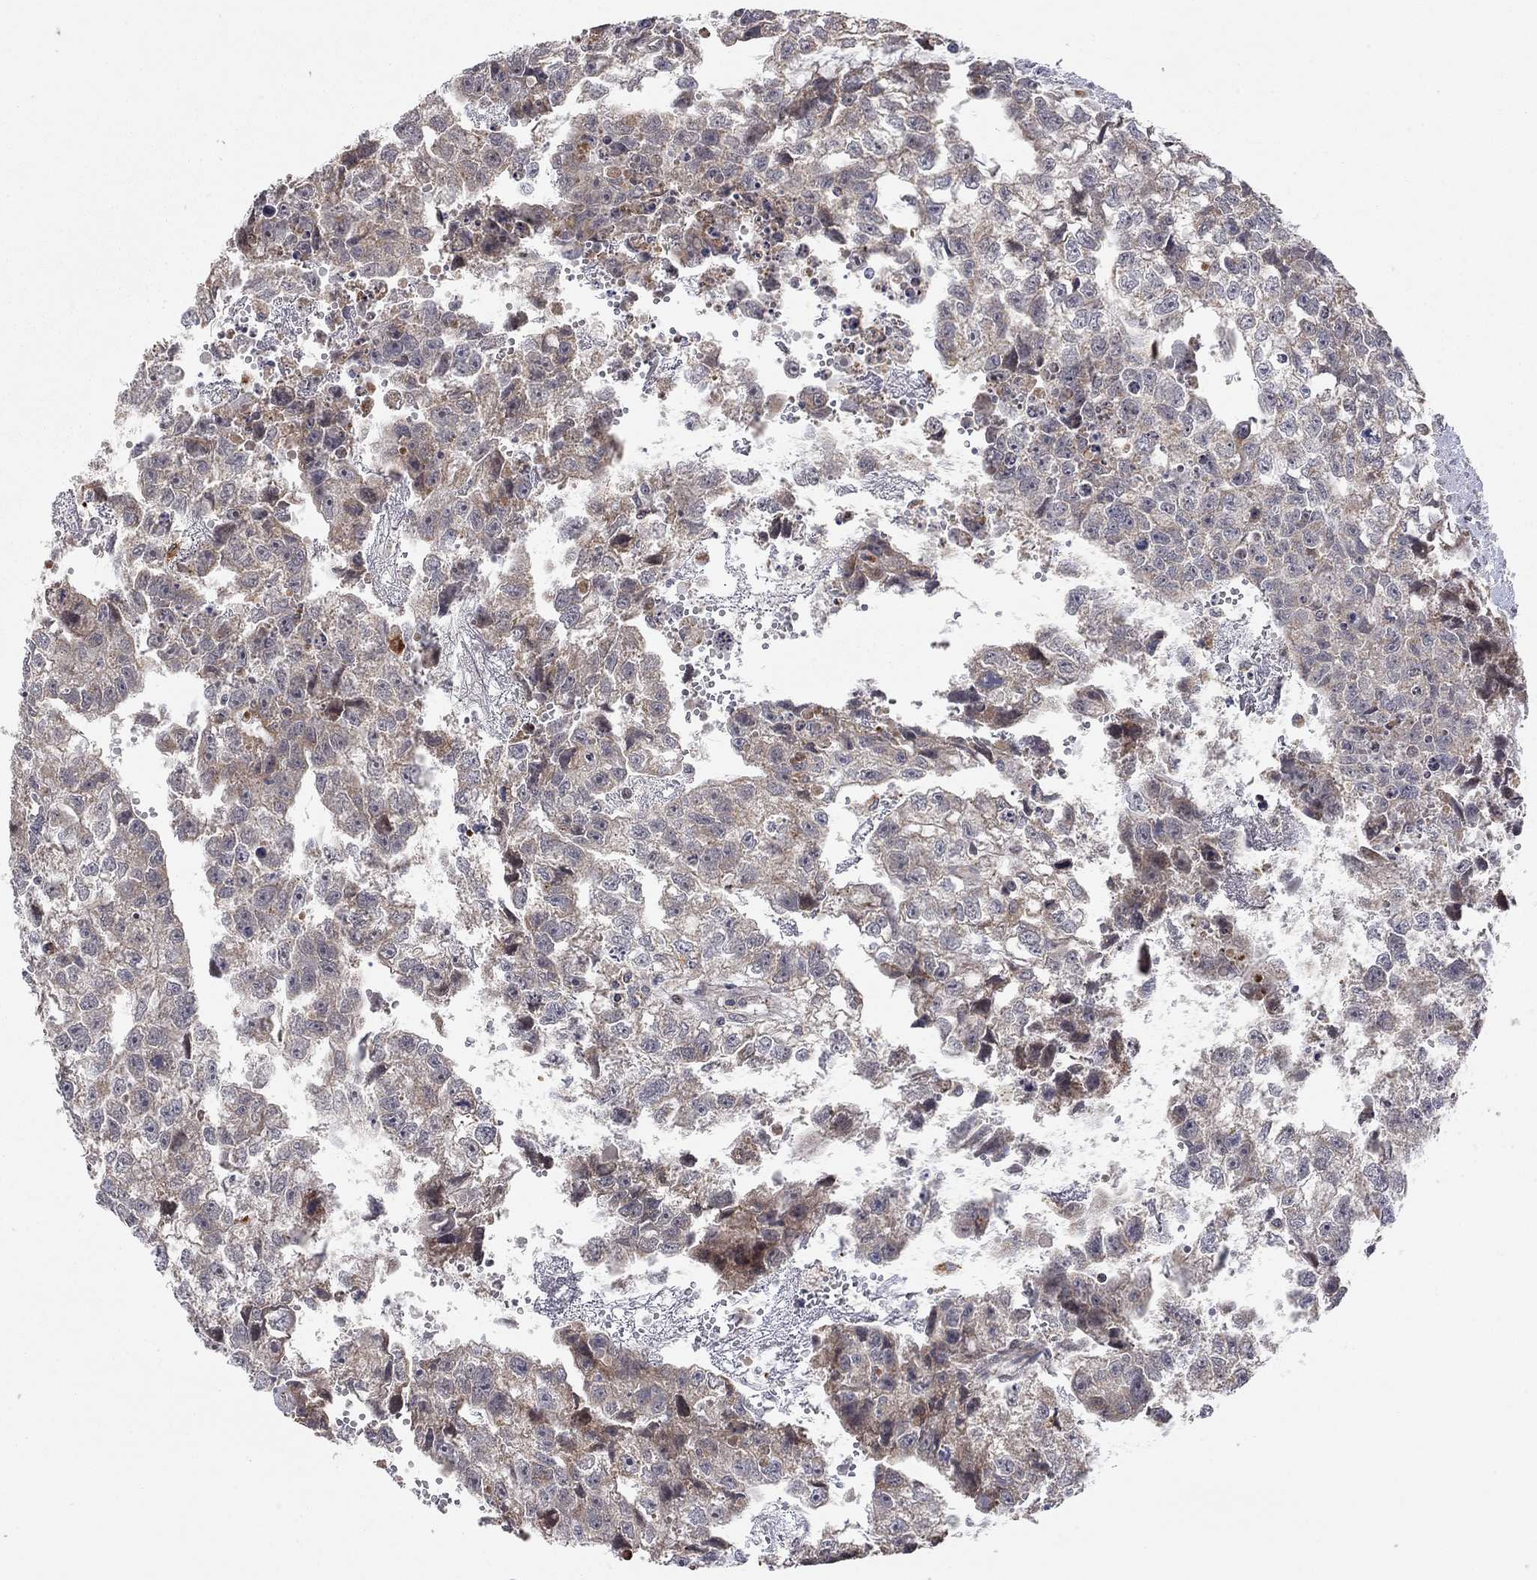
{"staining": {"intensity": "weak", "quantity": "25%-75%", "location": "cytoplasmic/membranous"}, "tissue": "testis cancer", "cell_type": "Tumor cells", "image_type": "cancer", "snomed": [{"axis": "morphology", "description": "Carcinoma, Embryonal, NOS"}, {"axis": "morphology", "description": "Teratoma, malignant, NOS"}, {"axis": "topography", "description": "Testis"}], "caption": "Testis teratoma (malignant) tissue exhibits weak cytoplasmic/membranous staining in about 25%-75% of tumor cells, visualized by immunohistochemistry.", "gene": "IDS", "patient": {"sex": "male", "age": 44}}